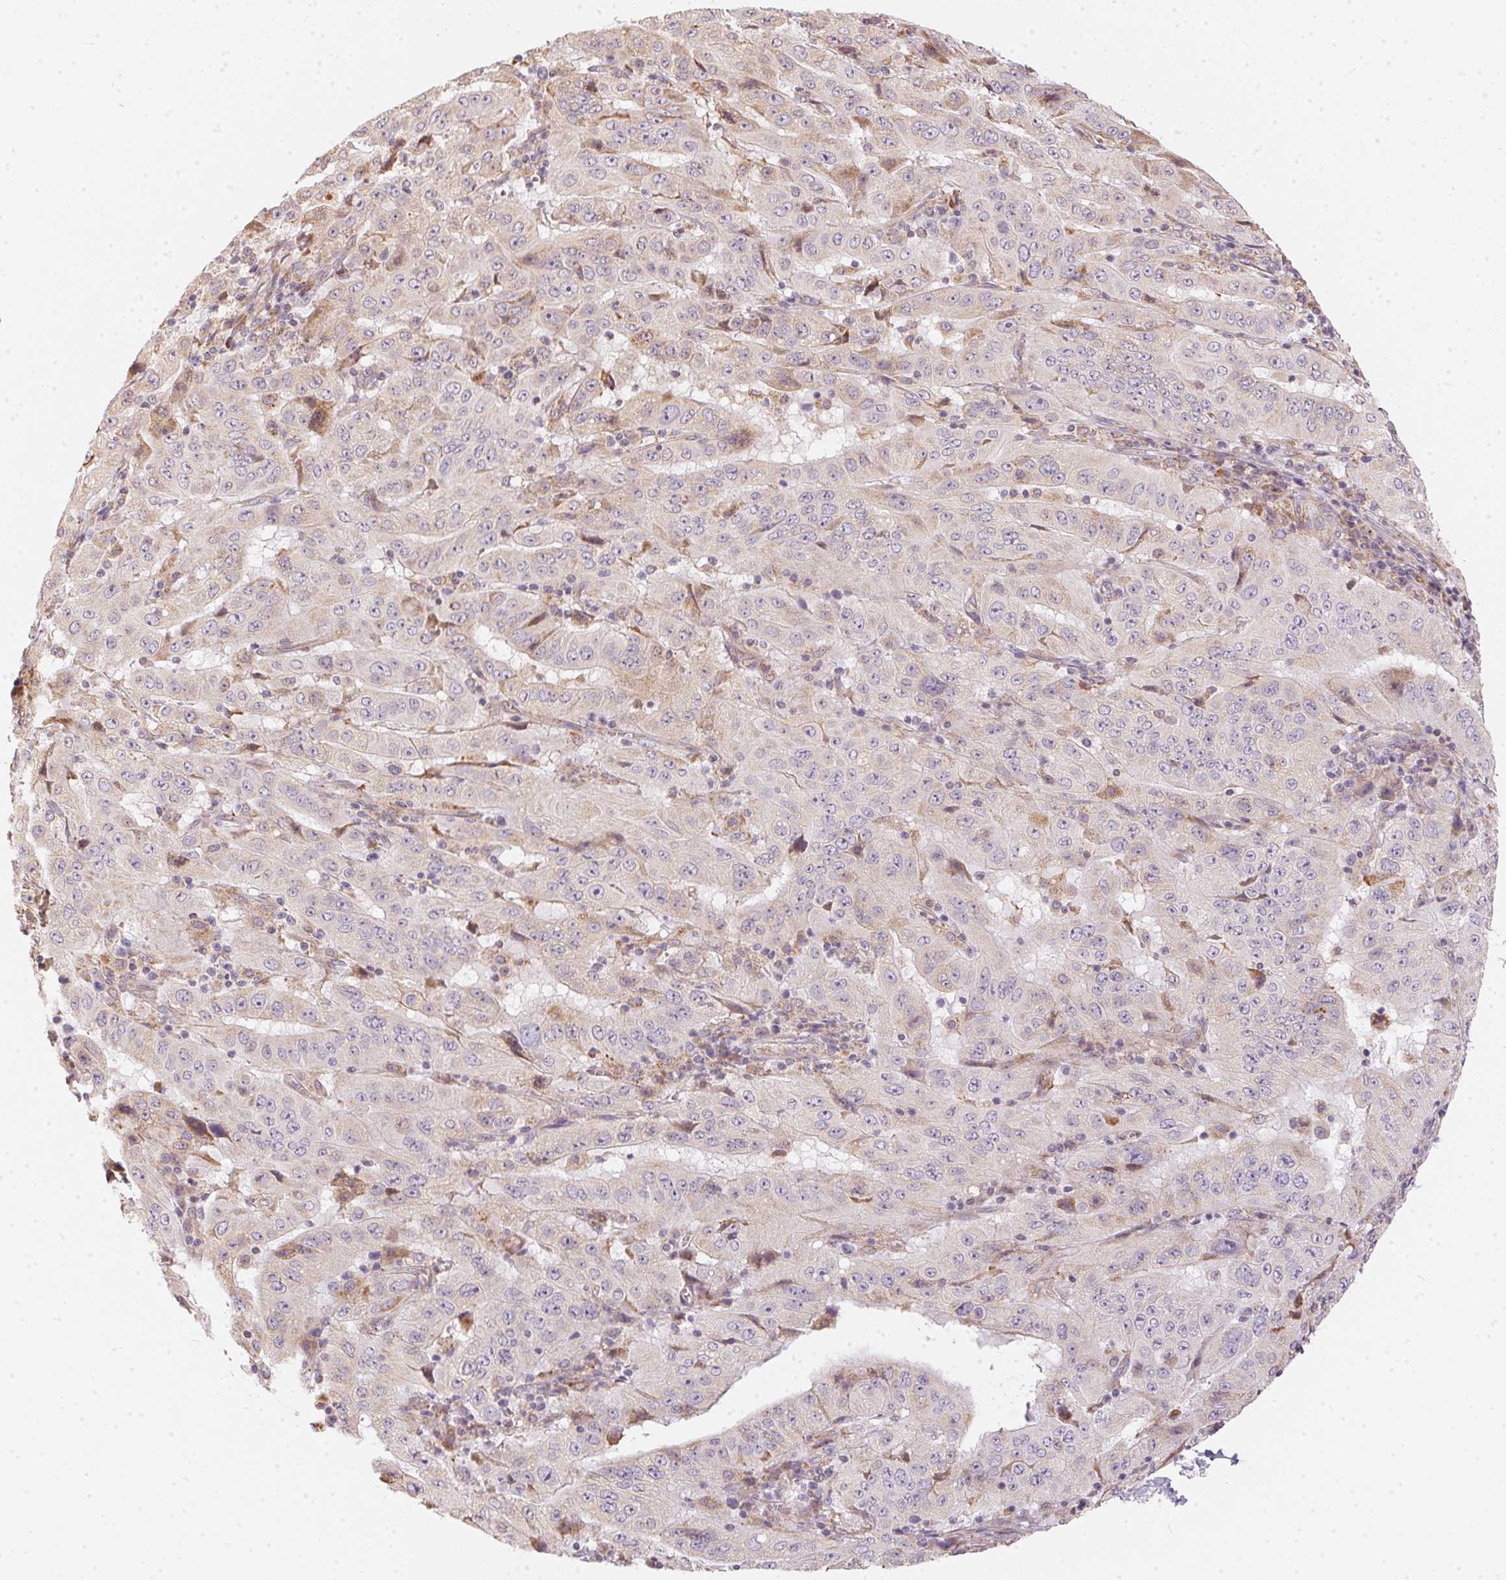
{"staining": {"intensity": "negative", "quantity": "none", "location": "none"}, "tissue": "pancreatic cancer", "cell_type": "Tumor cells", "image_type": "cancer", "snomed": [{"axis": "morphology", "description": "Adenocarcinoma, NOS"}, {"axis": "topography", "description": "Pancreas"}], "caption": "This is a photomicrograph of IHC staining of pancreatic adenocarcinoma, which shows no positivity in tumor cells. (Stains: DAB immunohistochemistry with hematoxylin counter stain, Microscopy: brightfield microscopy at high magnification).", "gene": "VWA5B2", "patient": {"sex": "male", "age": 63}}